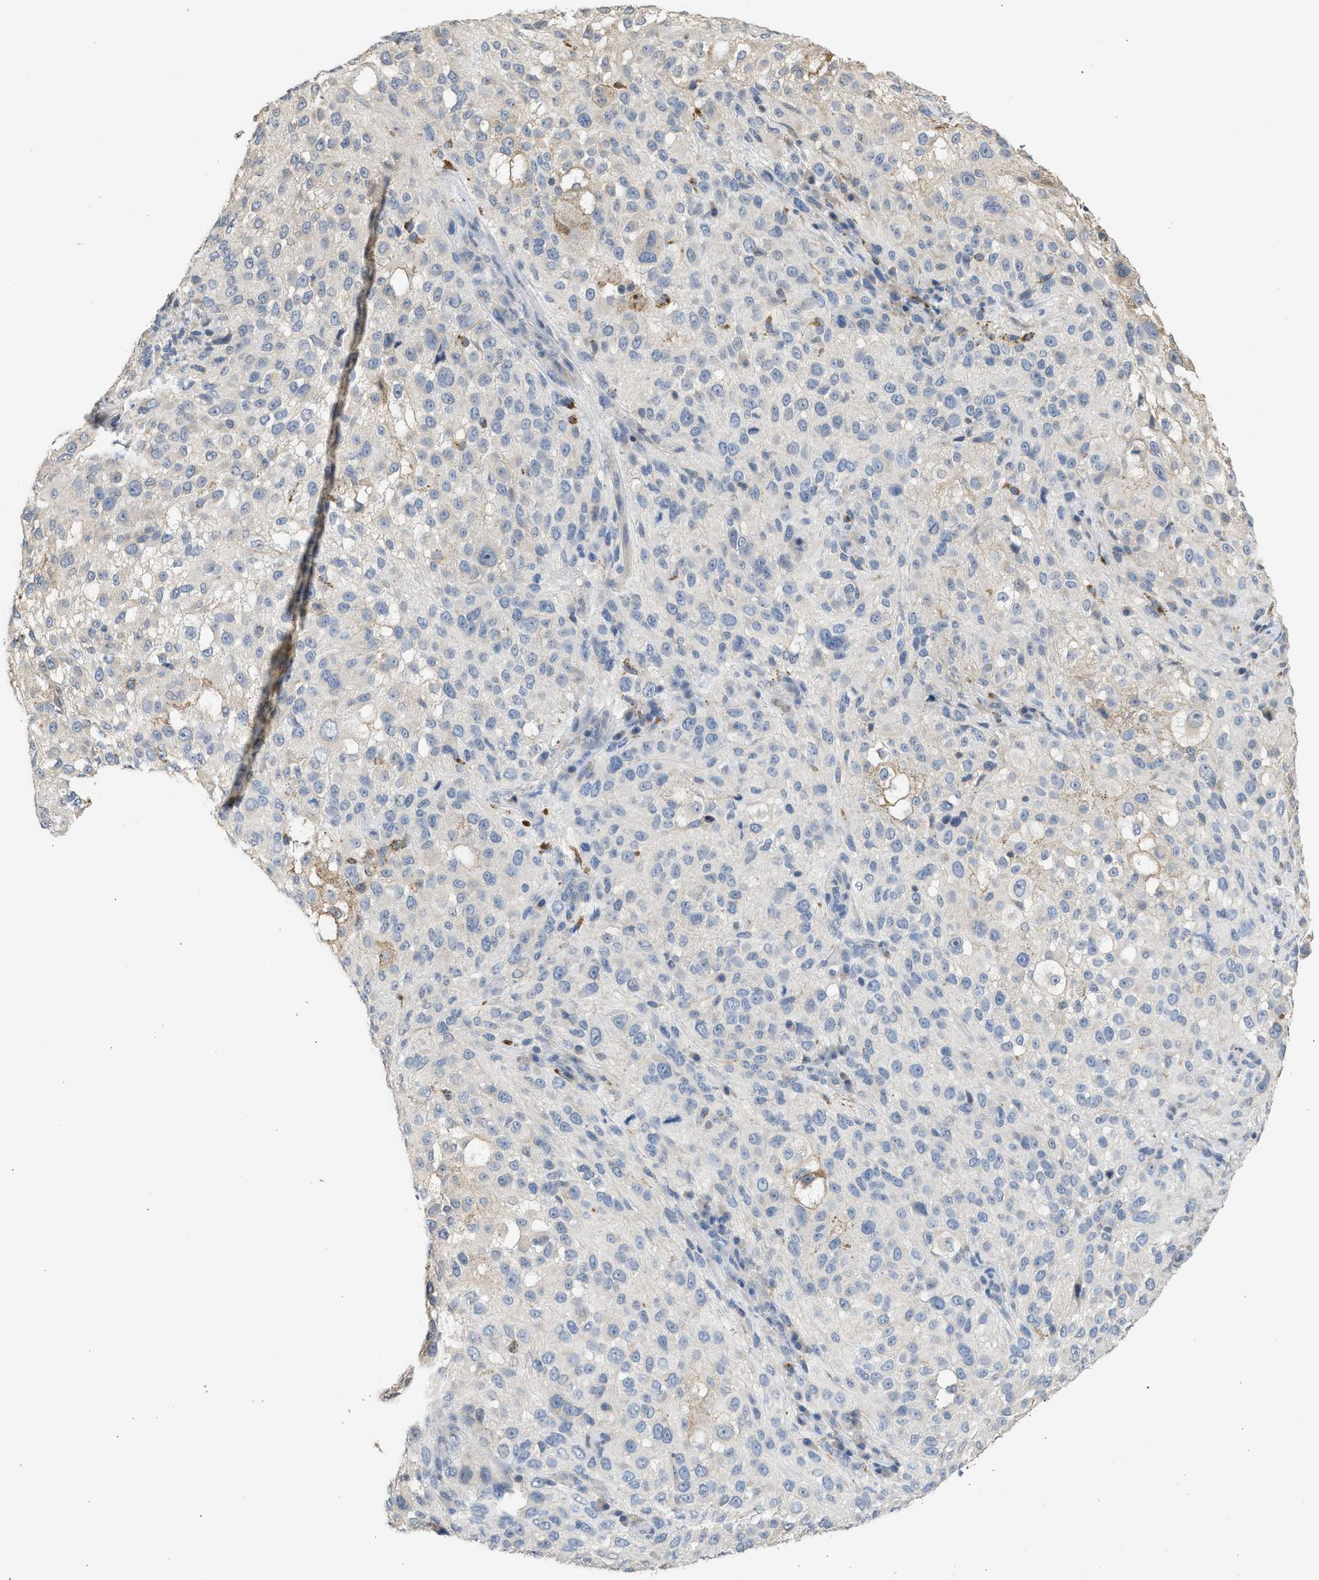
{"staining": {"intensity": "negative", "quantity": "none", "location": "none"}, "tissue": "melanoma", "cell_type": "Tumor cells", "image_type": "cancer", "snomed": [{"axis": "morphology", "description": "Necrosis, NOS"}, {"axis": "morphology", "description": "Malignant melanoma, NOS"}, {"axis": "topography", "description": "Skin"}], "caption": "The photomicrograph exhibits no staining of tumor cells in malignant melanoma.", "gene": "SULT2A1", "patient": {"sex": "female", "age": 87}}